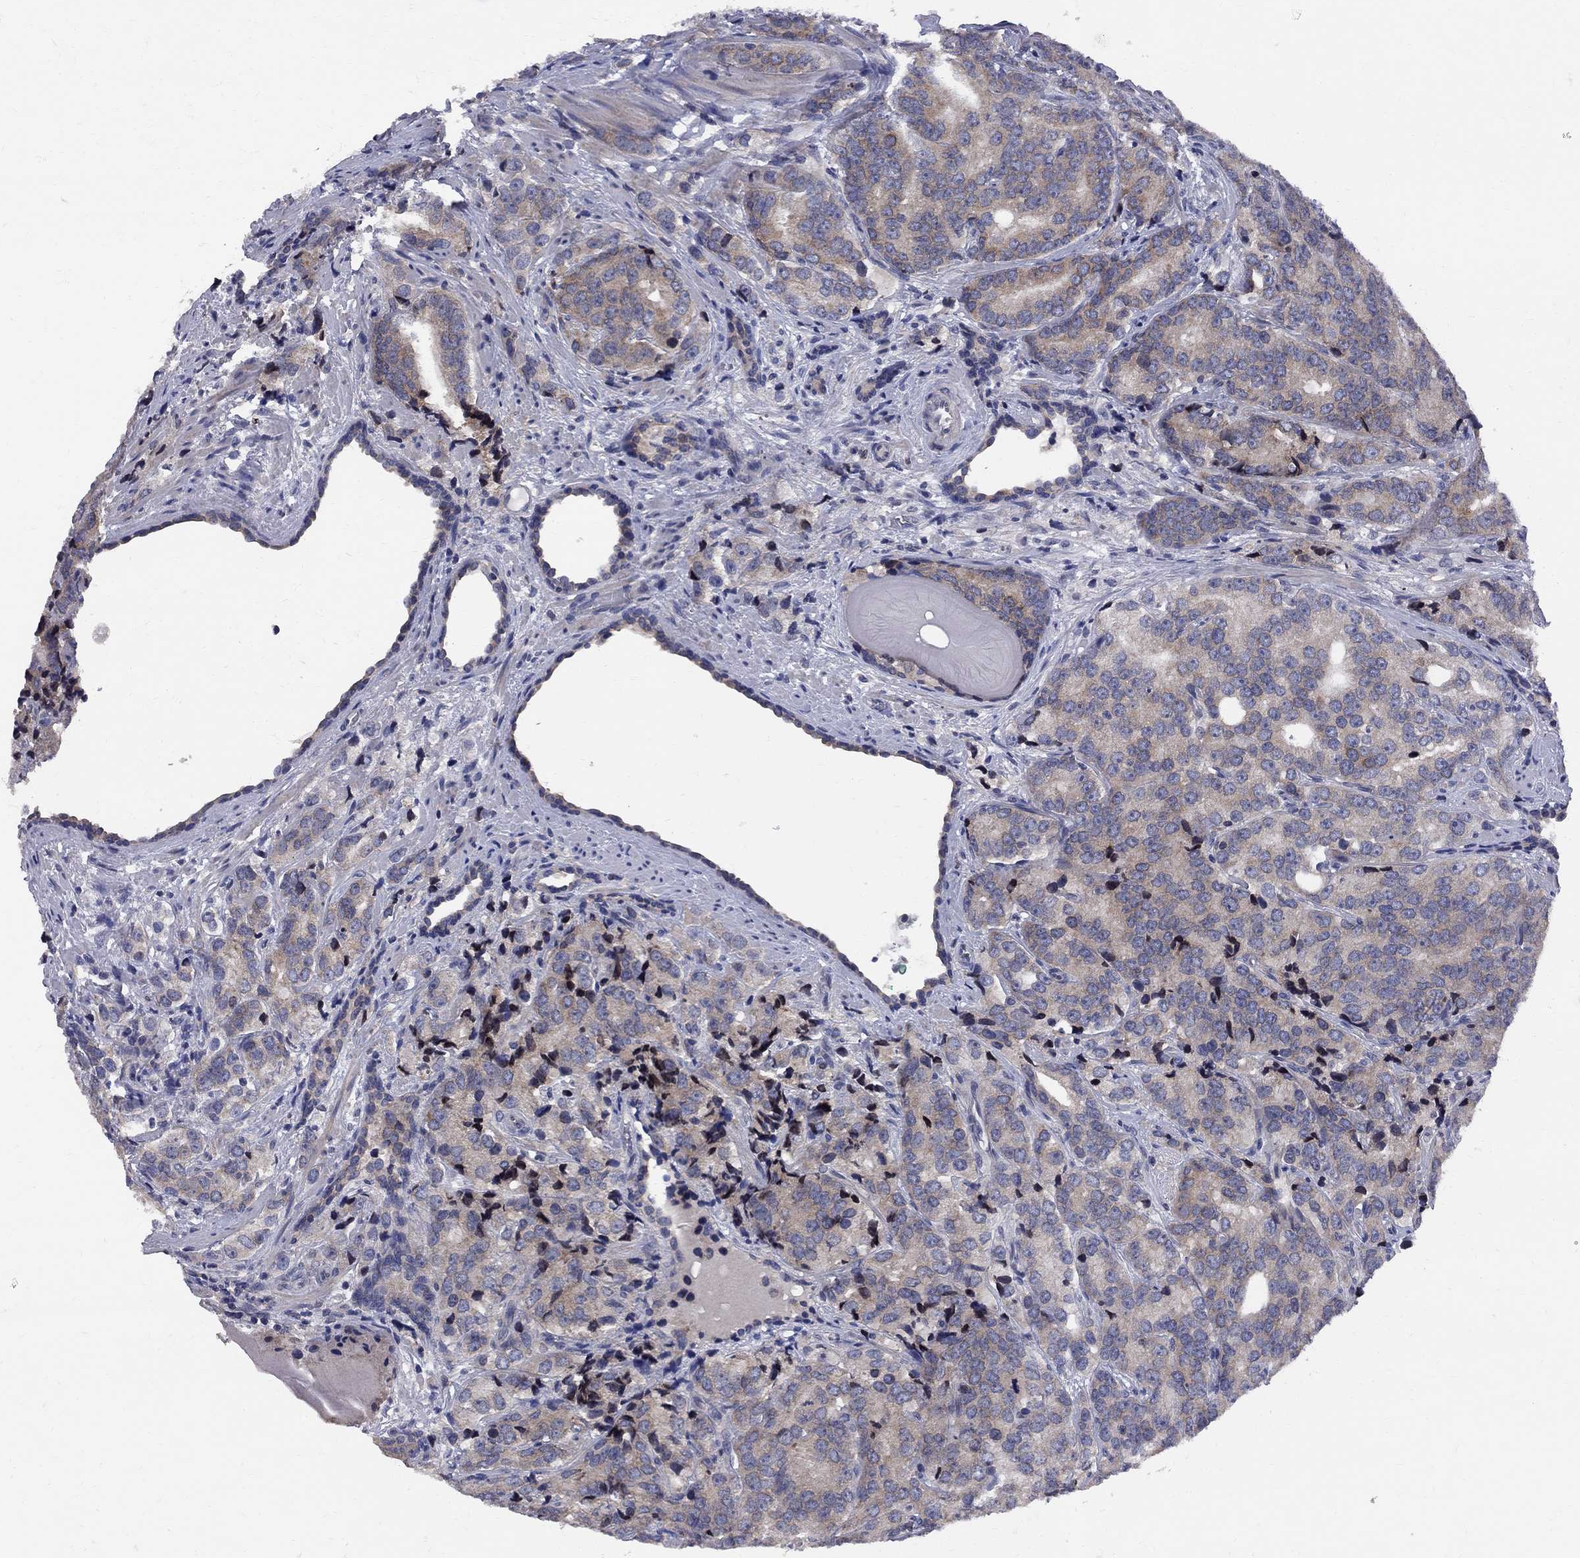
{"staining": {"intensity": "weak", "quantity": ">75%", "location": "cytoplasmic/membranous,nuclear"}, "tissue": "prostate cancer", "cell_type": "Tumor cells", "image_type": "cancer", "snomed": [{"axis": "morphology", "description": "Adenocarcinoma, NOS"}, {"axis": "topography", "description": "Prostate"}], "caption": "IHC of human prostate cancer (adenocarcinoma) displays low levels of weak cytoplasmic/membranous and nuclear staining in about >75% of tumor cells.", "gene": "CNOT11", "patient": {"sex": "male", "age": 71}}